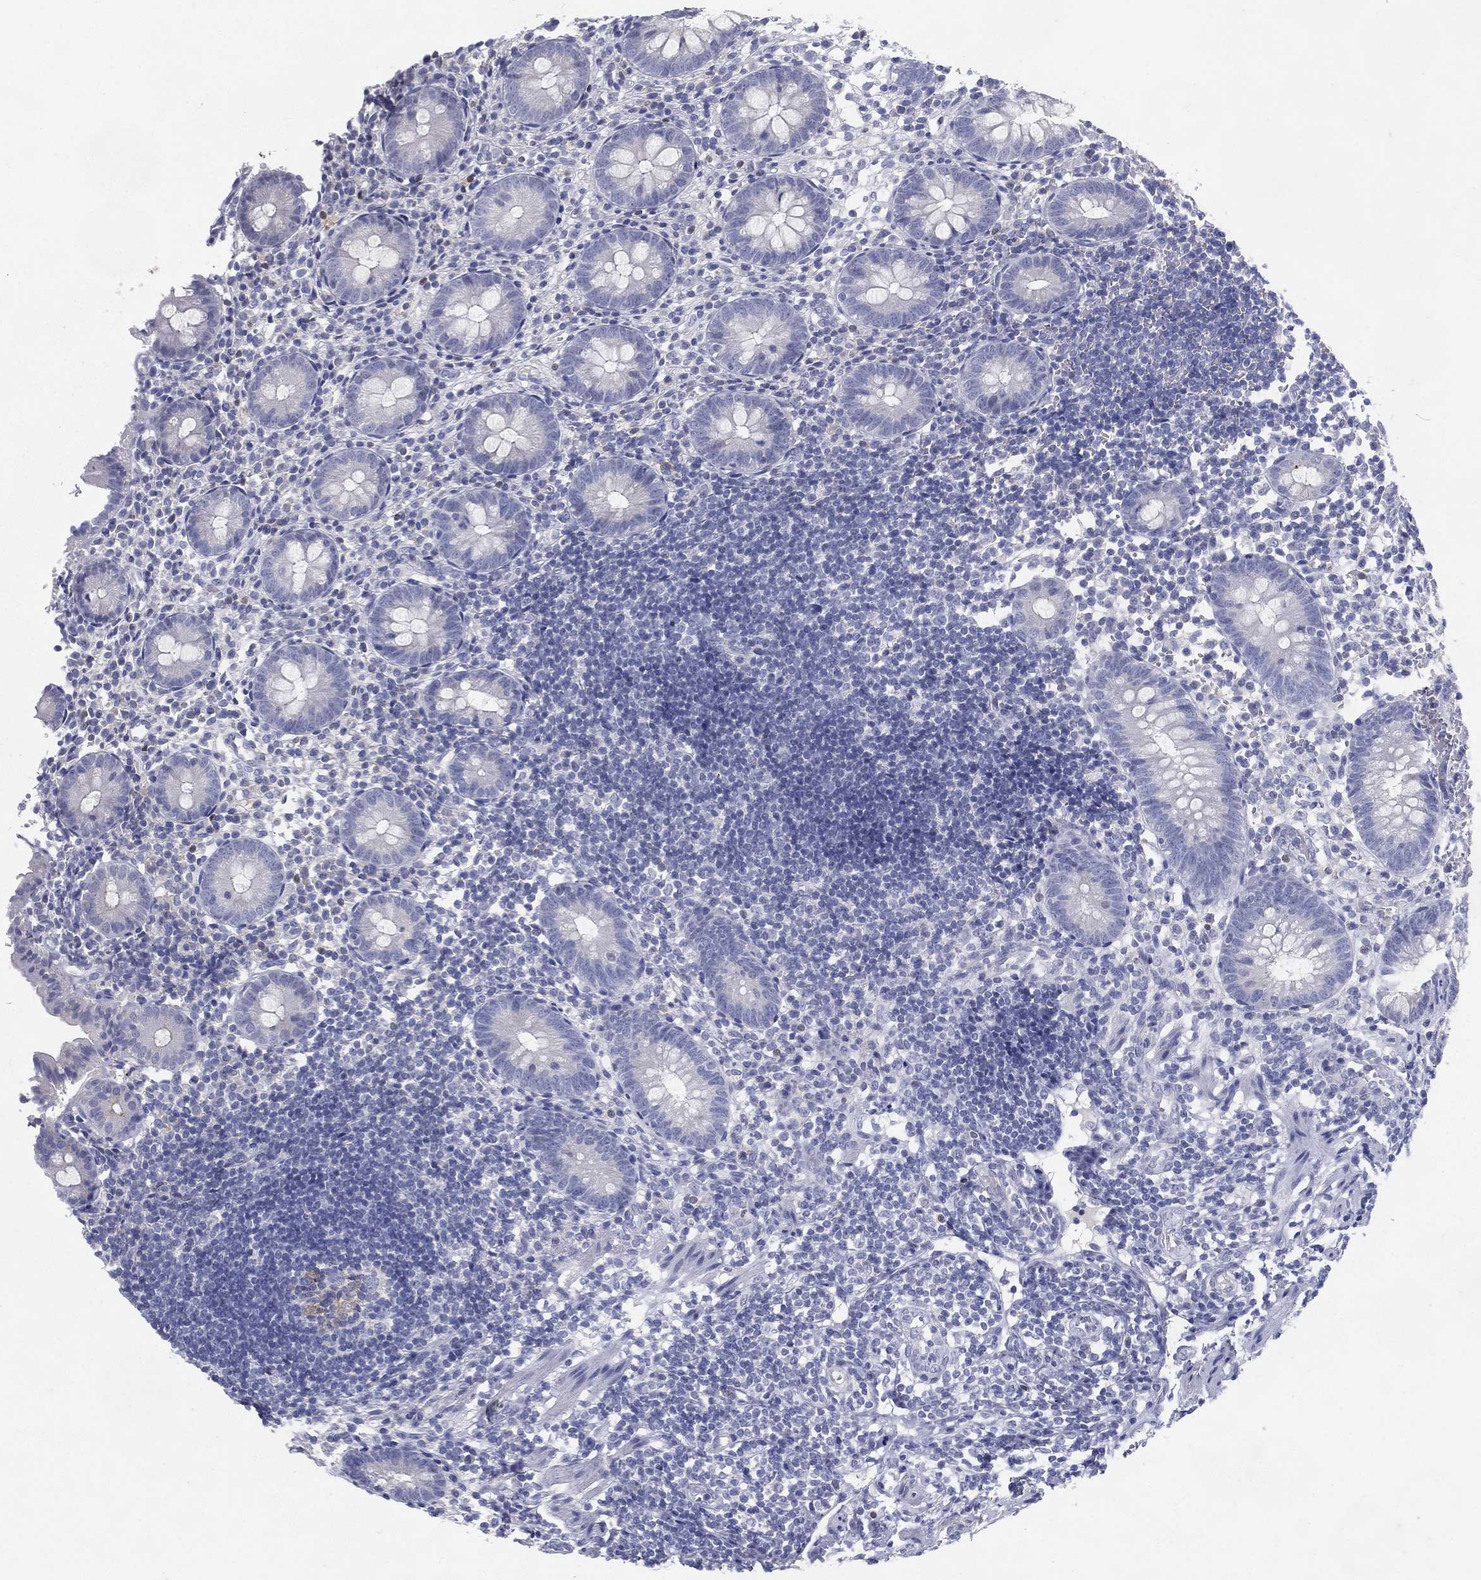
{"staining": {"intensity": "negative", "quantity": "none", "location": "none"}, "tissue": "appendix", "cell_type": "Glandular cells", "image_type": "normal", "snomed": [{"axis": "morphology", "description": "Normal tissue, NOS"}, {"axis": "topography", "description": "Appendix"}], "caption": "Glandular cells show no significant protein staining in unremarkable appendix. (DAB IHC, high magnification).", "gene": "RGS13", "patient": {"sex": "female", "age": 40}}